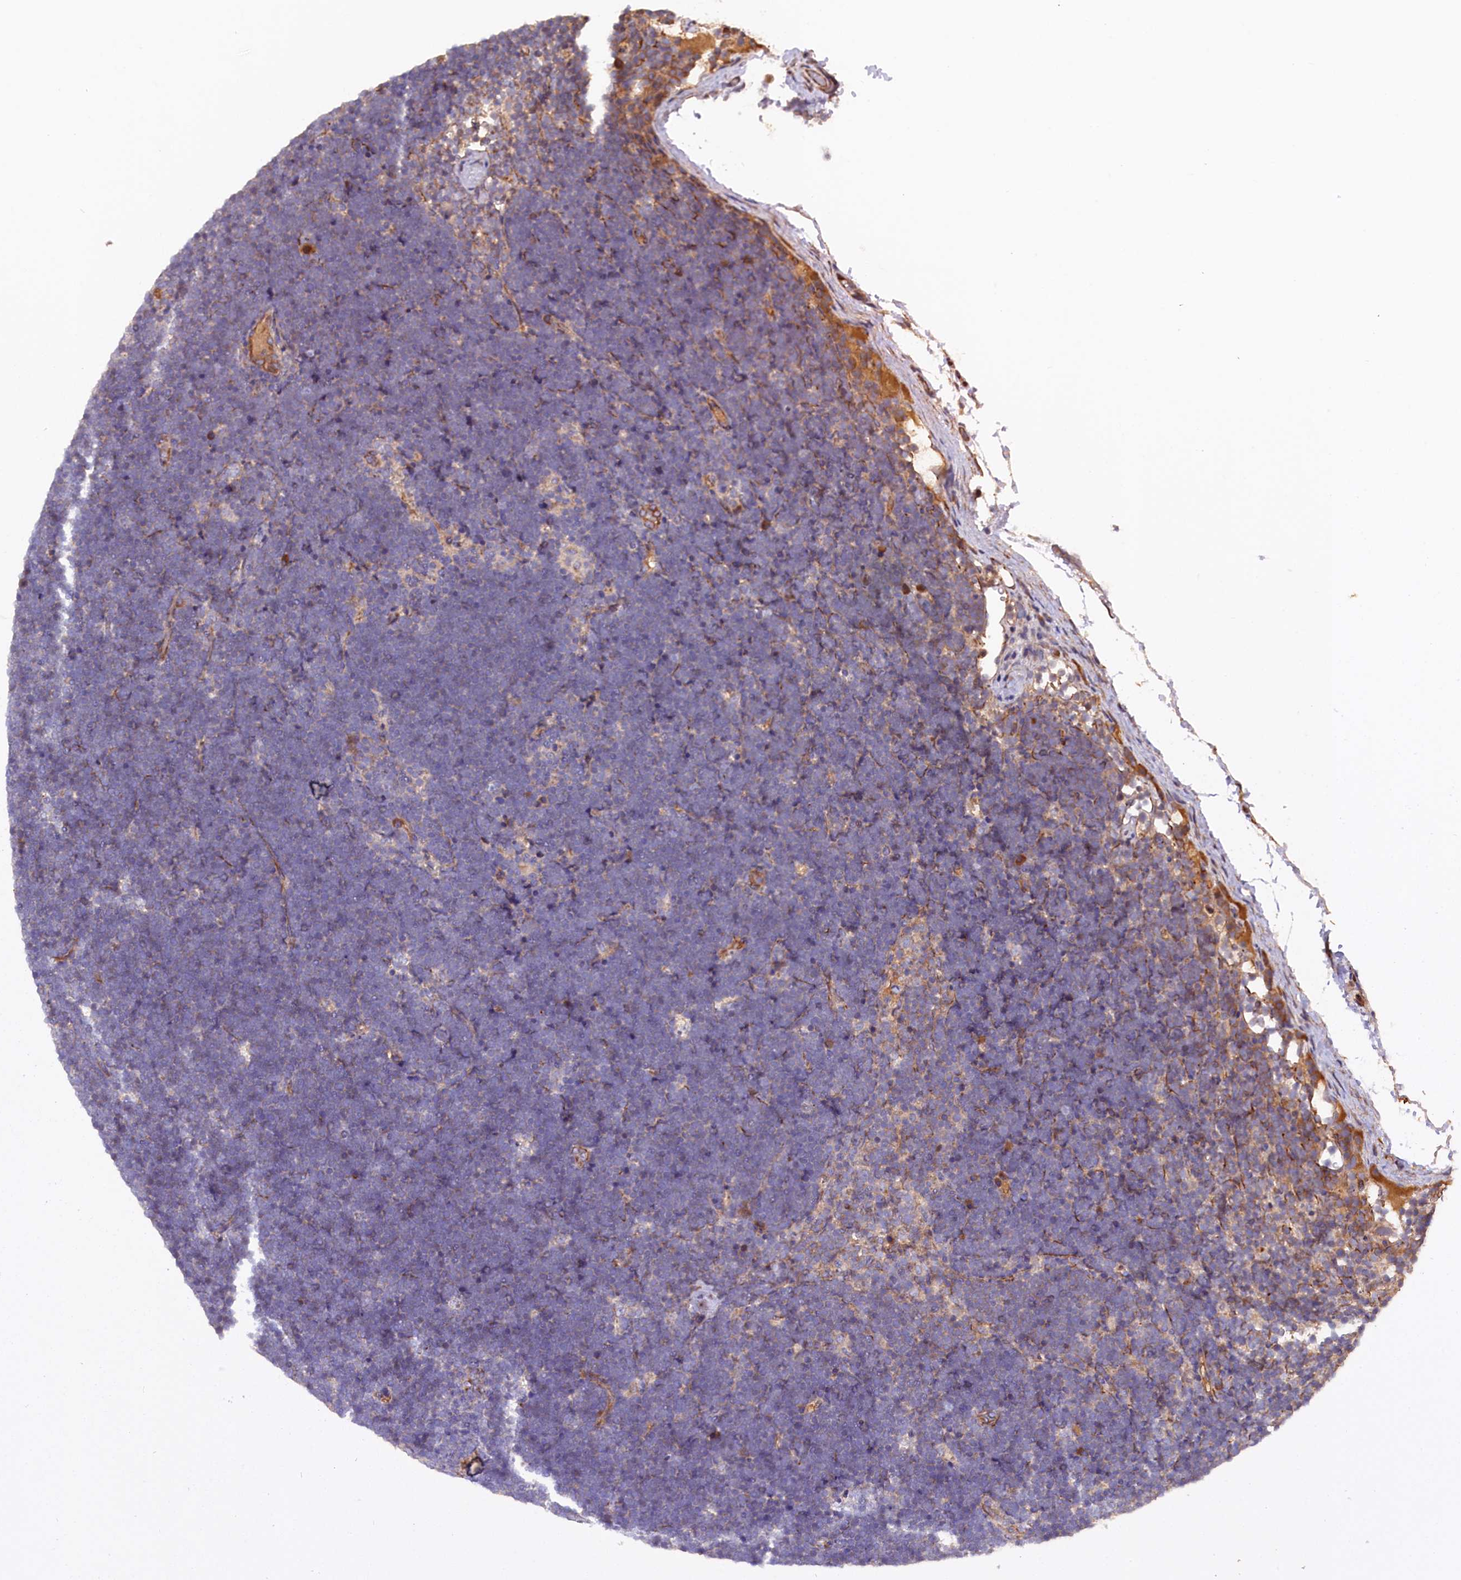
{"staining": {"intensity": "negative", "quantity": "none", "location": "none"}, "tissue": "lymphoma", "cell_type": "Tumor cells", "image_type": "cancer", "snomed": [{"axis": "morphology", "description": "Malignant lymphoma, non-Hodgkin's type, High grade"}, {"axis": "topography", "description": "Lymph node"}], "caption": "DAB (3,3'-diaminobenzidine) immunohistochemical staining of human lymphoma exhibits no significant positivity in tumor cells. Nuclei are stained in blue.", "gene": "GREB1L", "patient": {"sex": "male", "age": 13}}